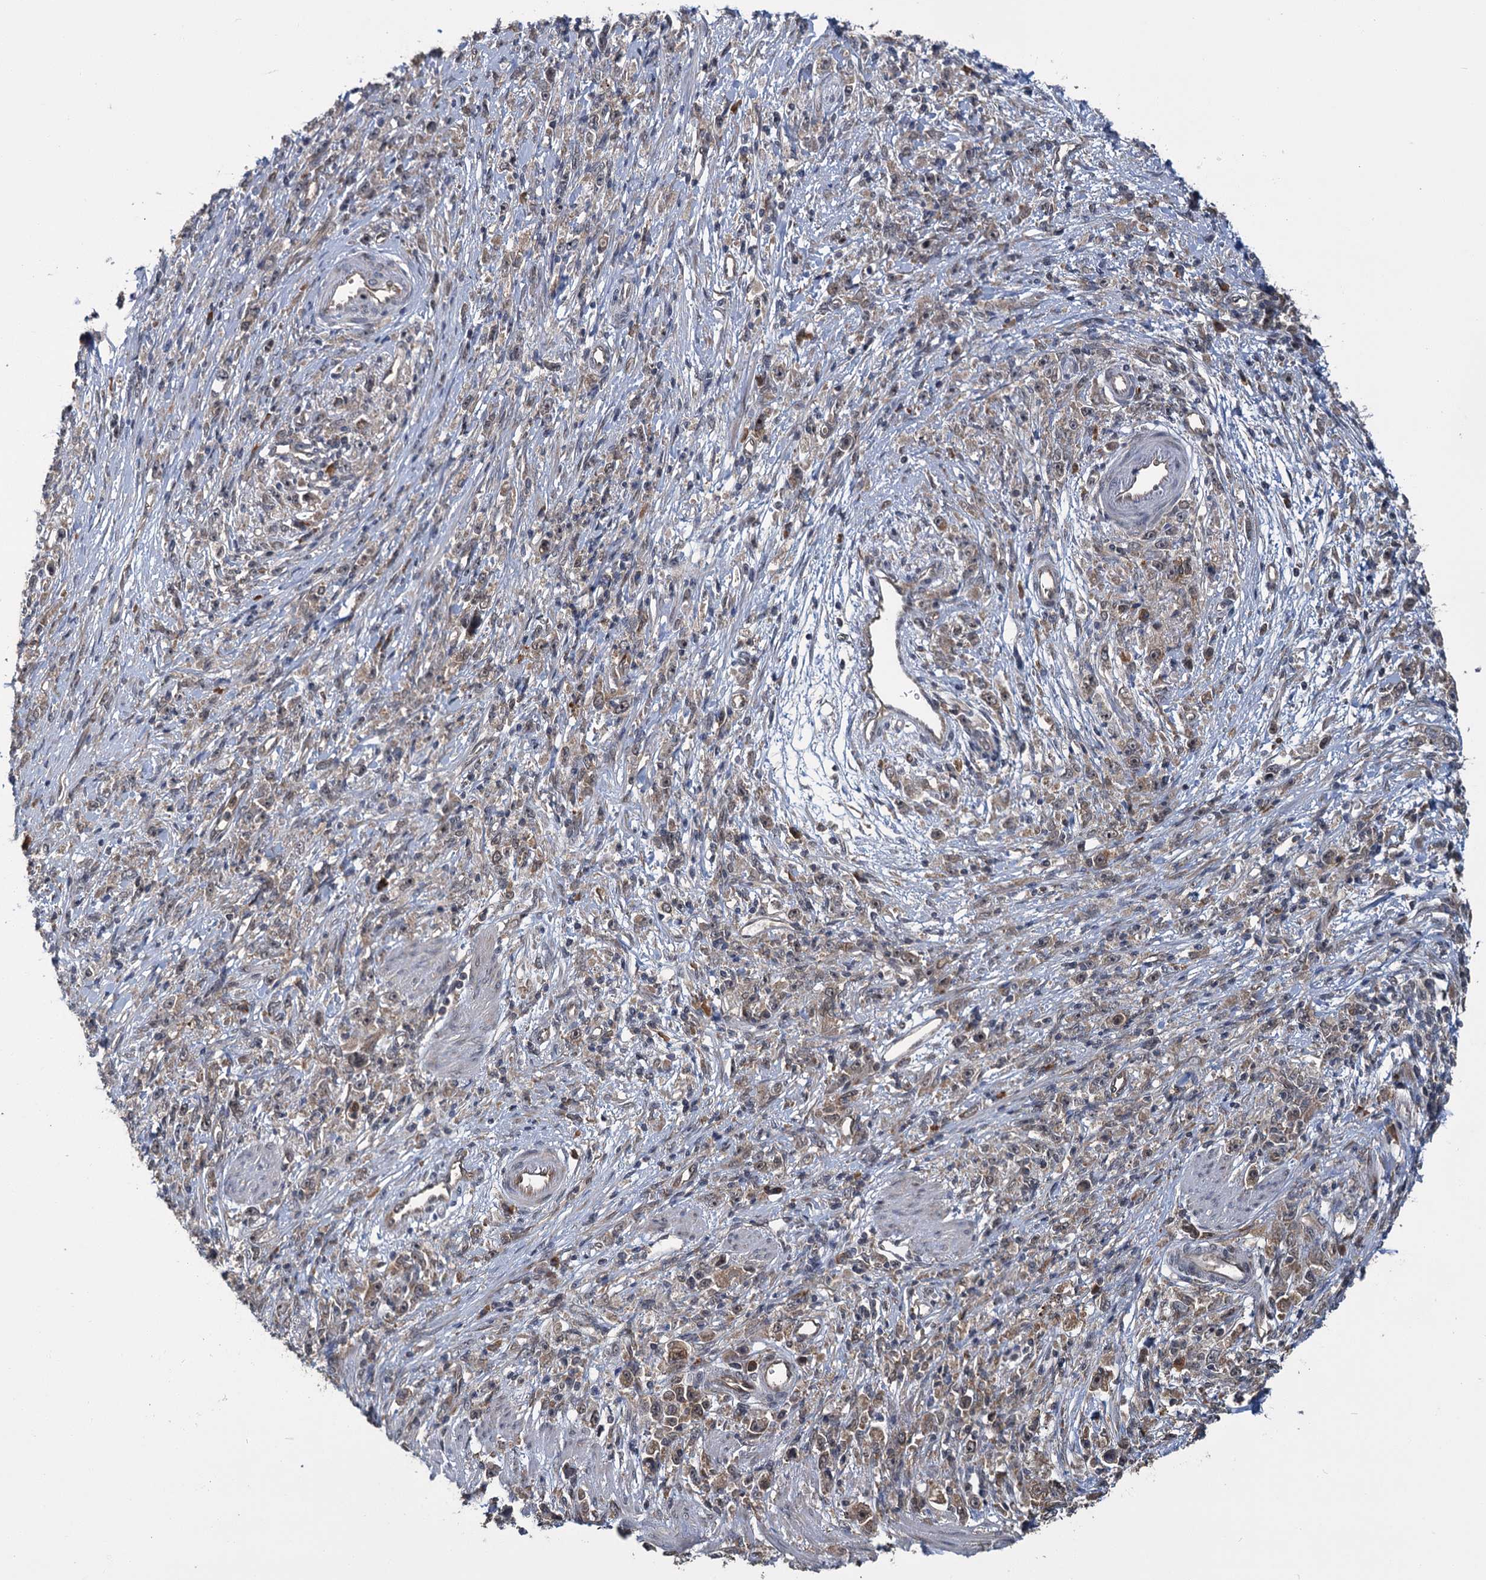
{"staining": {"intensity": "weak", "quantity": ">75%", "location": "cytoplasmic/membranous"}, "tissue": "stomach cancer", "cell_type": "Tumor cells", "image_type": "cancer", "snomed": [{"axis": "morphology", "description": "Adenocarcinoma, NOS"}, {"axis": "topography", "description": "Stomach"}], "caption": "This is an image of IHC staining of adenocarcinoma (stomach), which shows weak positivity in the cytoplasmic/membranous of tumor cells.", "gene": "KANSL2", "patient": {"sex": "female", "age": 59}}